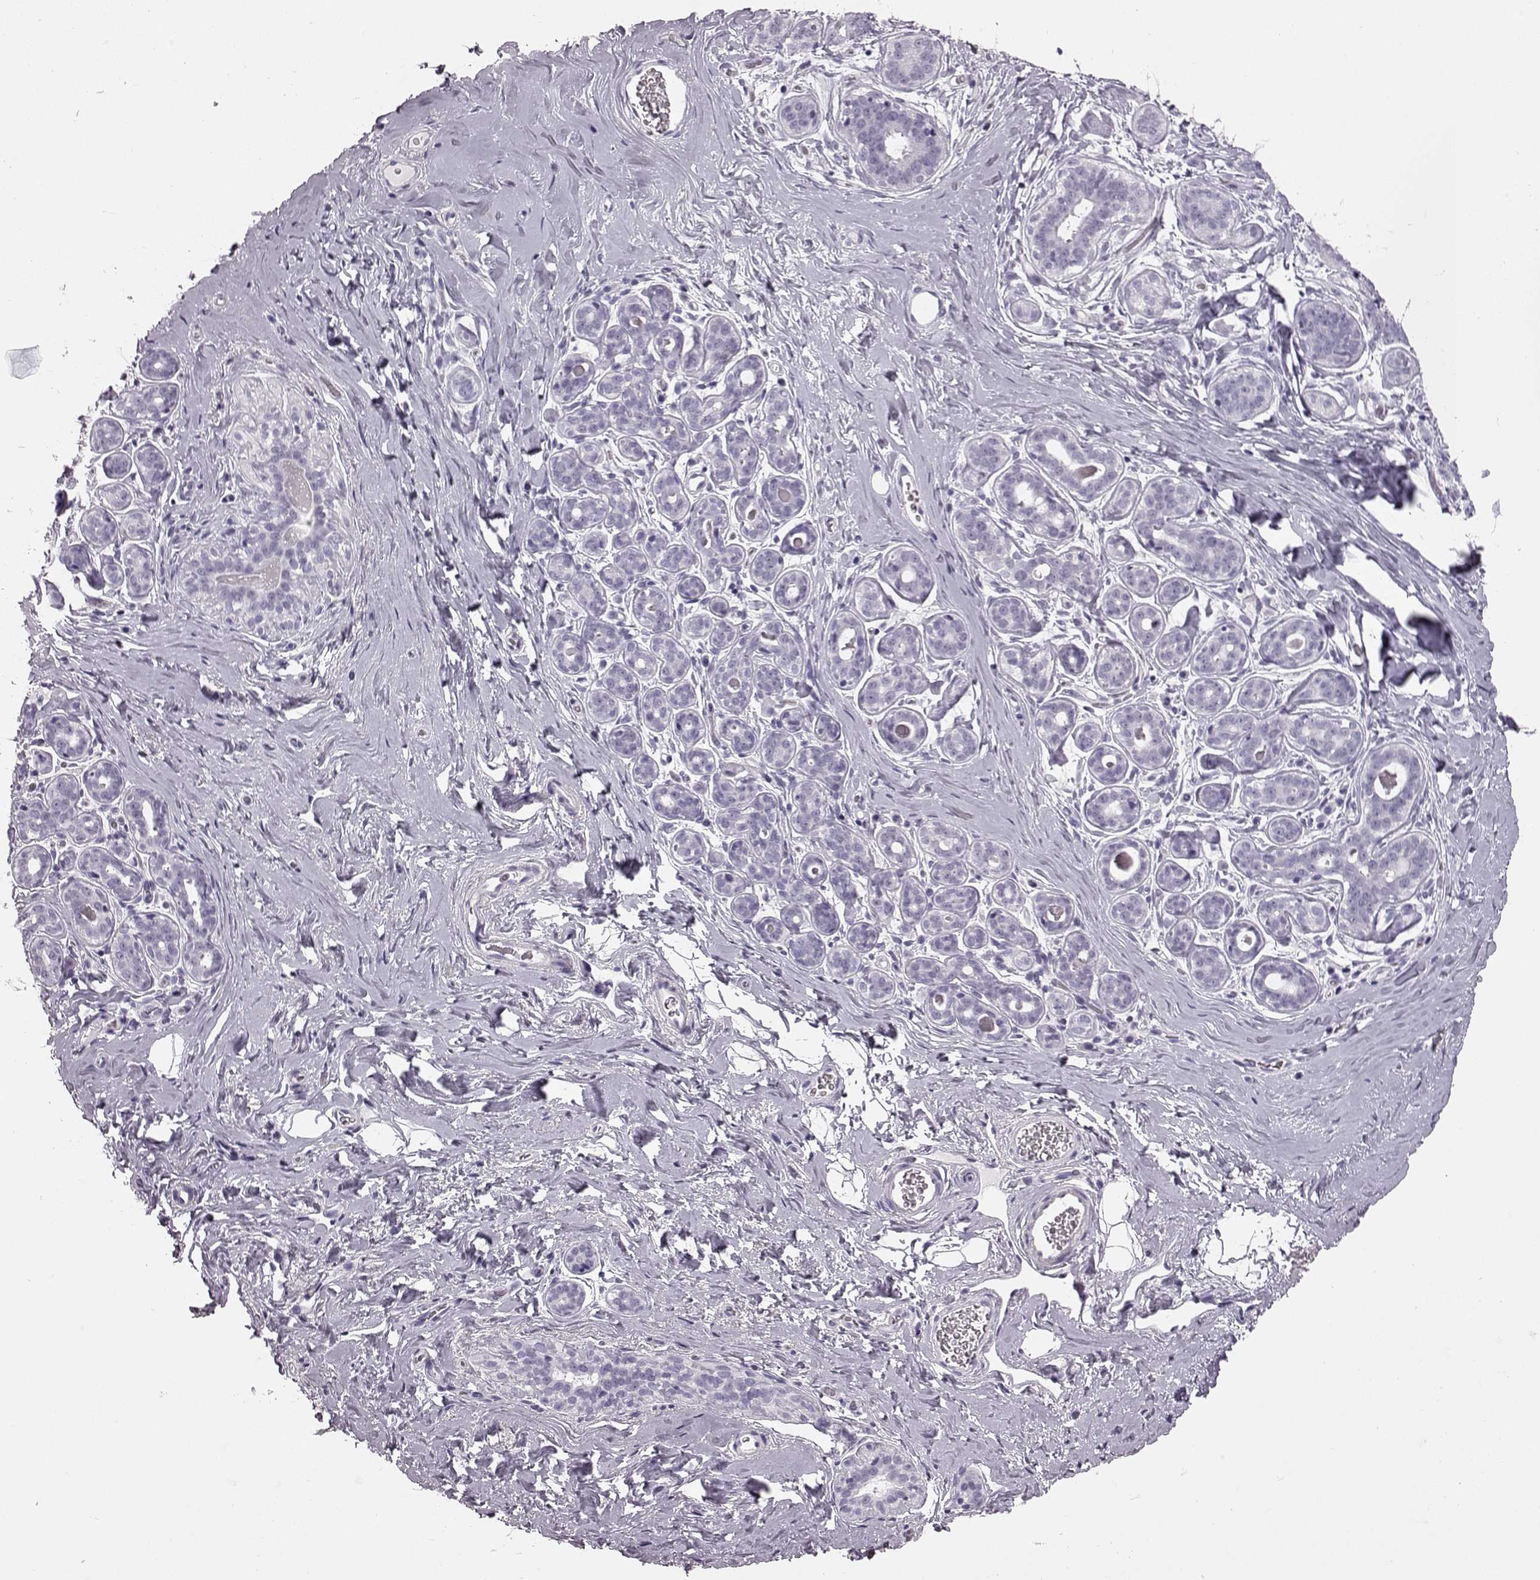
{"staining": {"intensity": "negative", "quantity": "none", "location": "none"}, "tissue": "breast", "cell_type": "Adipocytes", "image_type": "normal", "snomed": [{"axis": "morphology", "description": "Normal tissue, NOS"}, {"axis": "topography", "description": "Skin"}, {"axis": "topography", "description": "Breast"}], "caption": "This is an IHC micrograph of normal breast. There is no expression in adipocytes.", "gene": "AIPL1", "patient": {"sex": "female", "age": 43}}